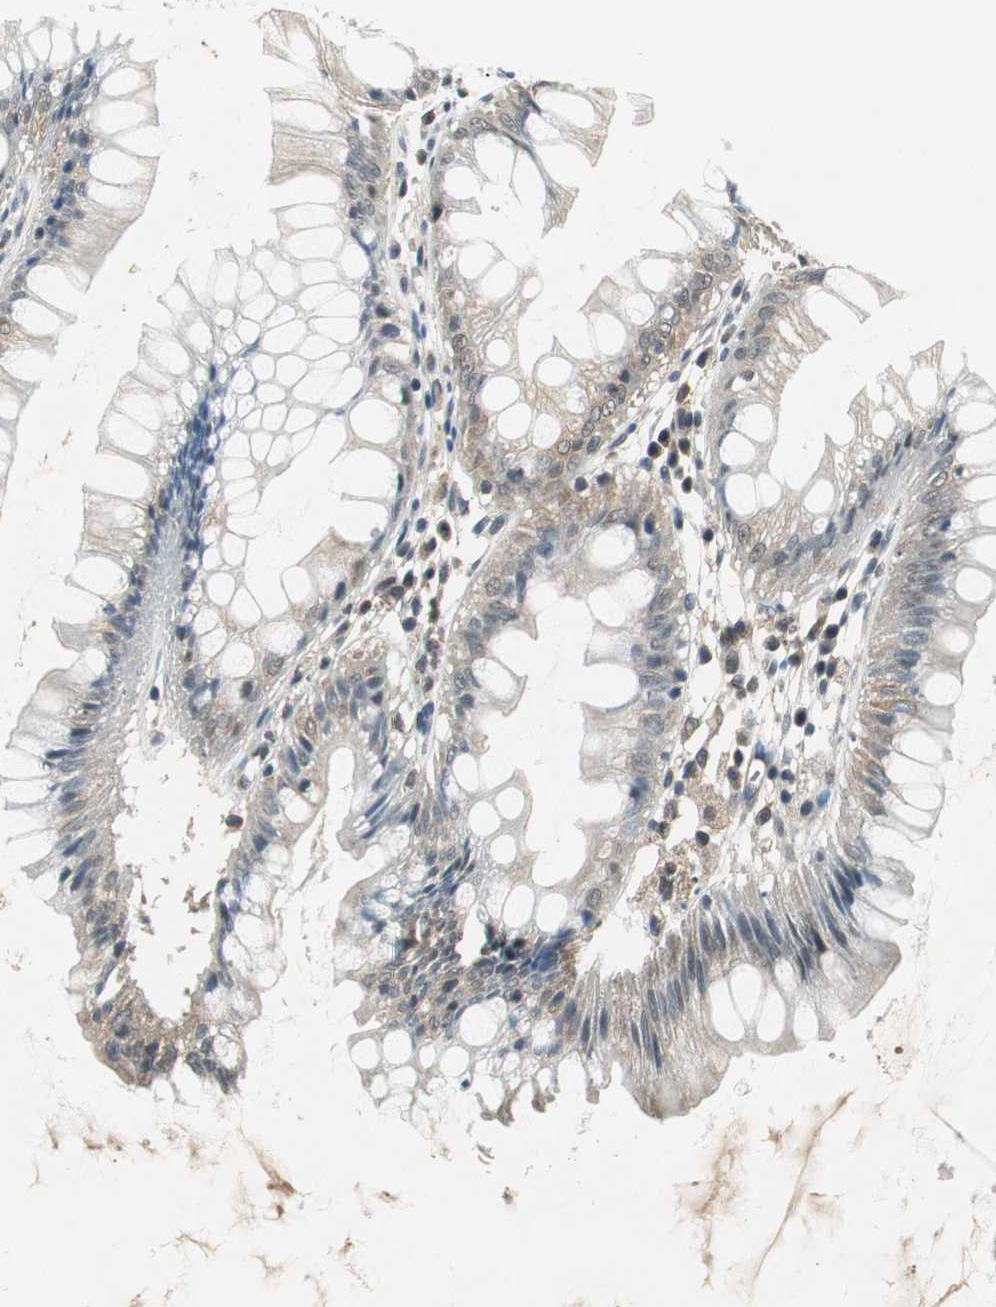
{"staining": {"intensity": "weak", "quantity": "25%-75%", "location": "cytoplasmic/membranous"}, "tissue": "rectum", "cell_type": "Glandular cells", "image_type": "normal", "snomed": [{"axis": "morphology", "description": "Normal tissue, NOS"}, {"axis": "morphology", "description": "Adenocarcinoma, NOS"}, {"axis": "topography", "description": "Rectum"}], "caption": "Brown immunohistochemical staining in unremarkable human rectum exhibits weak cytoplasmic/membranous expression in about 25%-75% of glandular cells. (DAB IHC with brightfield microscopy, high magnification).", "gene": "PSMB4", "patient": {"sex": "female", "age": 65}}